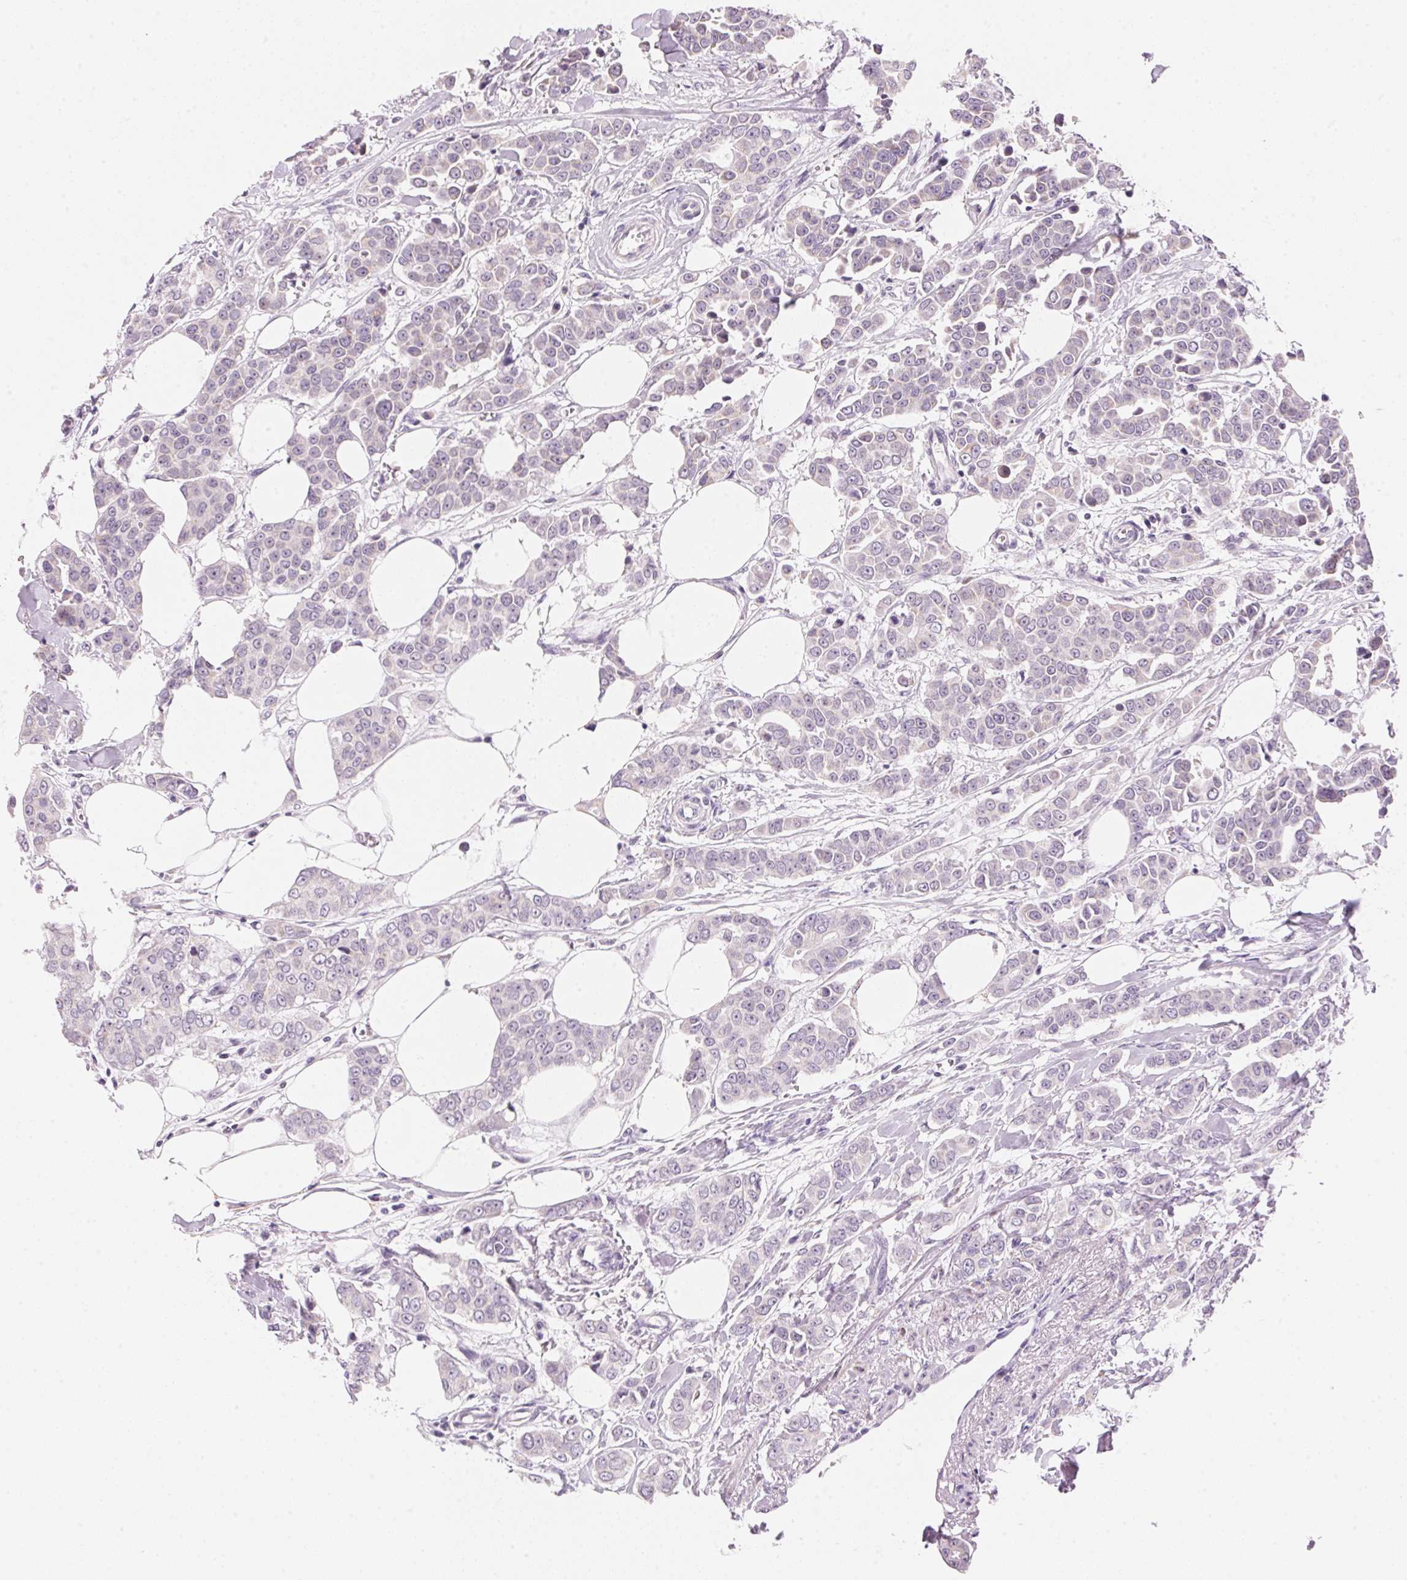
{"staining": {"intensity": "negative", "quantity": "none", "location": "none"}, "tissue": "breast cancer", "cell_type": "Tumor cells", "image_type": "cancer", "snomed": [{"axis": "morphology", "description": "Duct carcinoma"}, {"axis": "topography", "description": "Breast"}], "caption": "DAB immunohistochemical staining of human breast cancer reveals no significant staining in tumor cells.", "gene": "CYP11B1", "patient": {"sex": "female", "age": 94}}